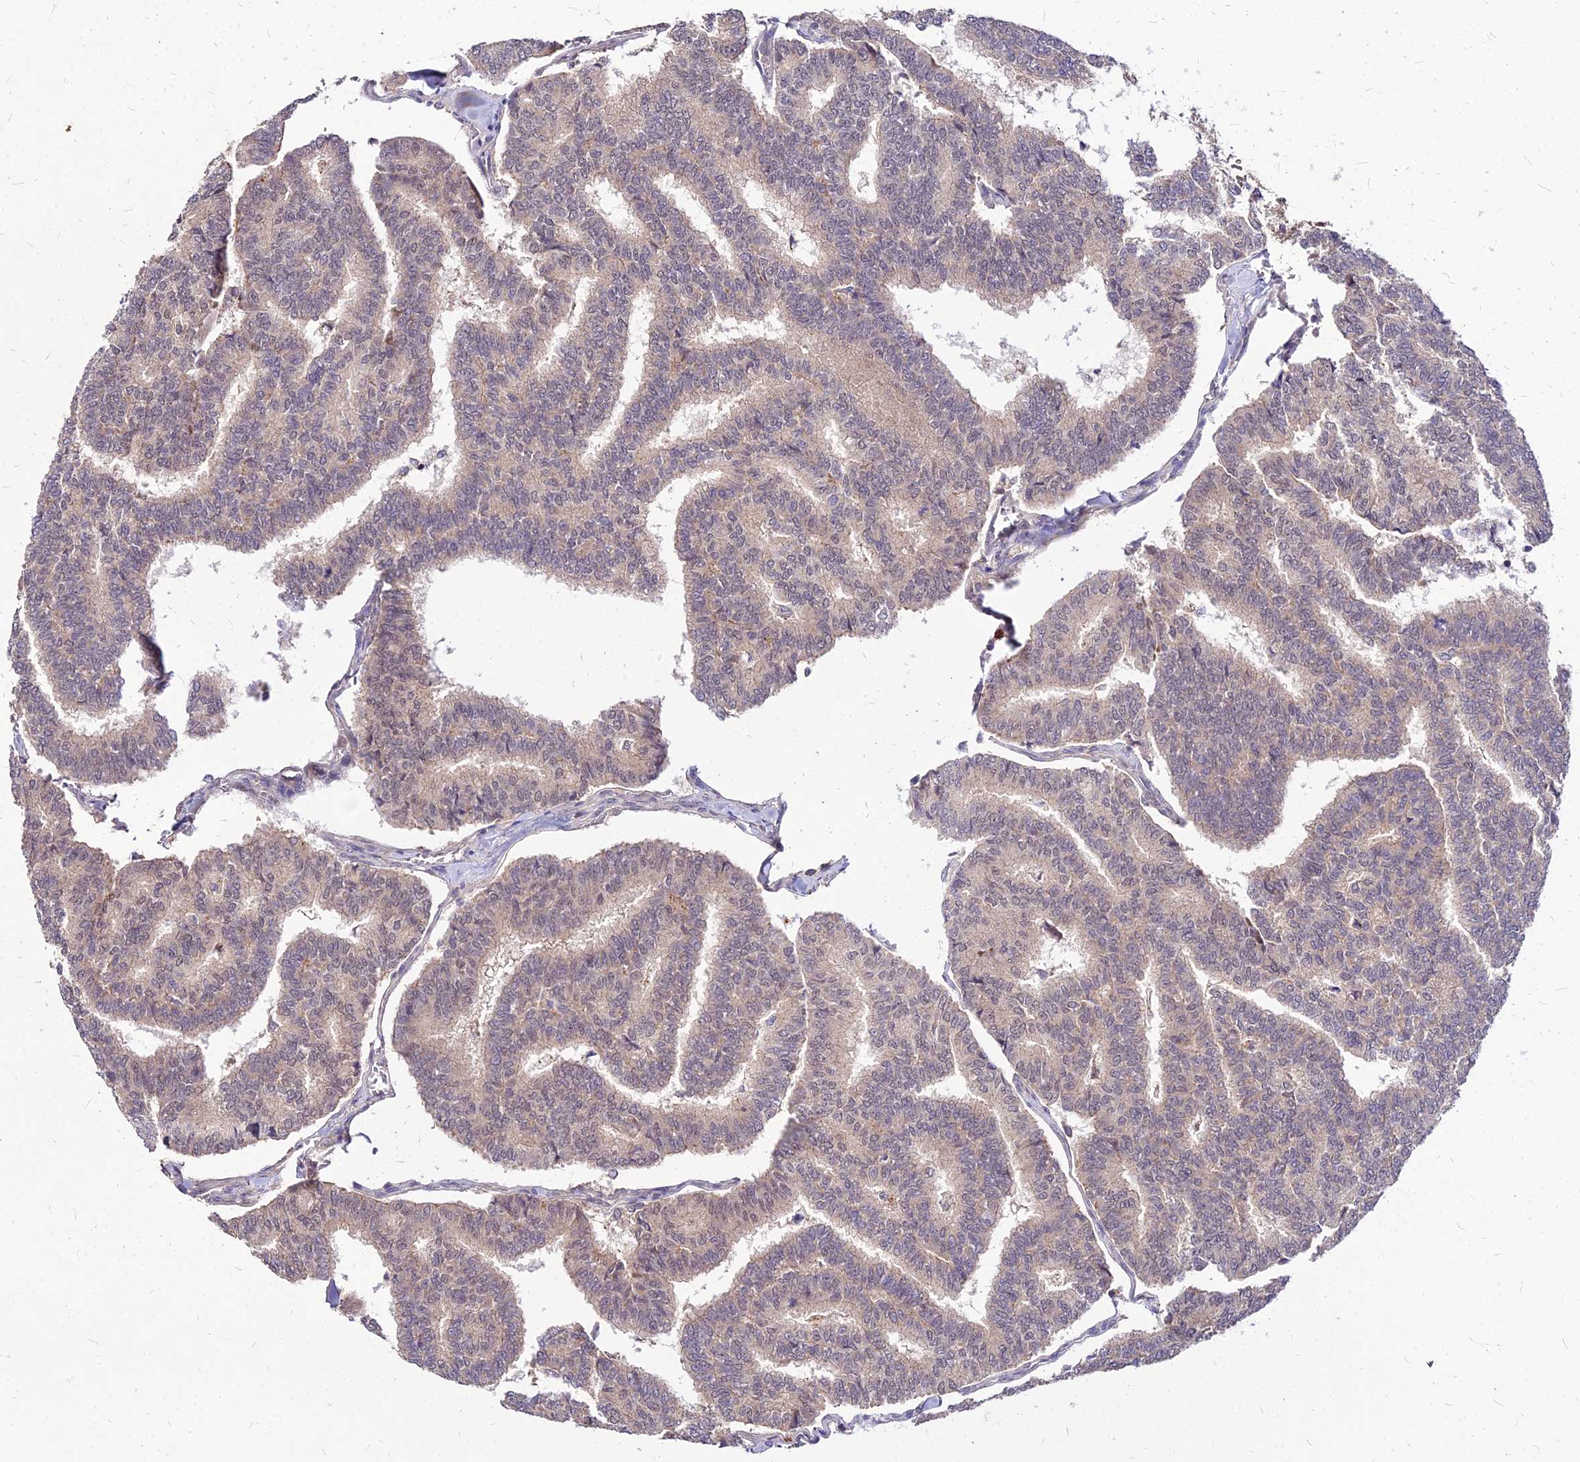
{"staining": {"intensity": "weak", "quantity": "25%-75%", "location": "nuclear"}, "tissue": "thyroid cancer", "cell_type": "Tumor cells", "image_type": "cancer", "snomed": [{"axis": "morphology", "description": "Papillary adenocarcinoma, NOS"}, {"axis": "topography", "description": "Thyroid gland"}], "caption": "There is low levels of weak nuclear positivity in tumor cells of thyroid cancer, as demonstrated by immunohistochemical staining (brown color).", "gene": "APBA3", "patient": {"sex": "female", "age": 35}}